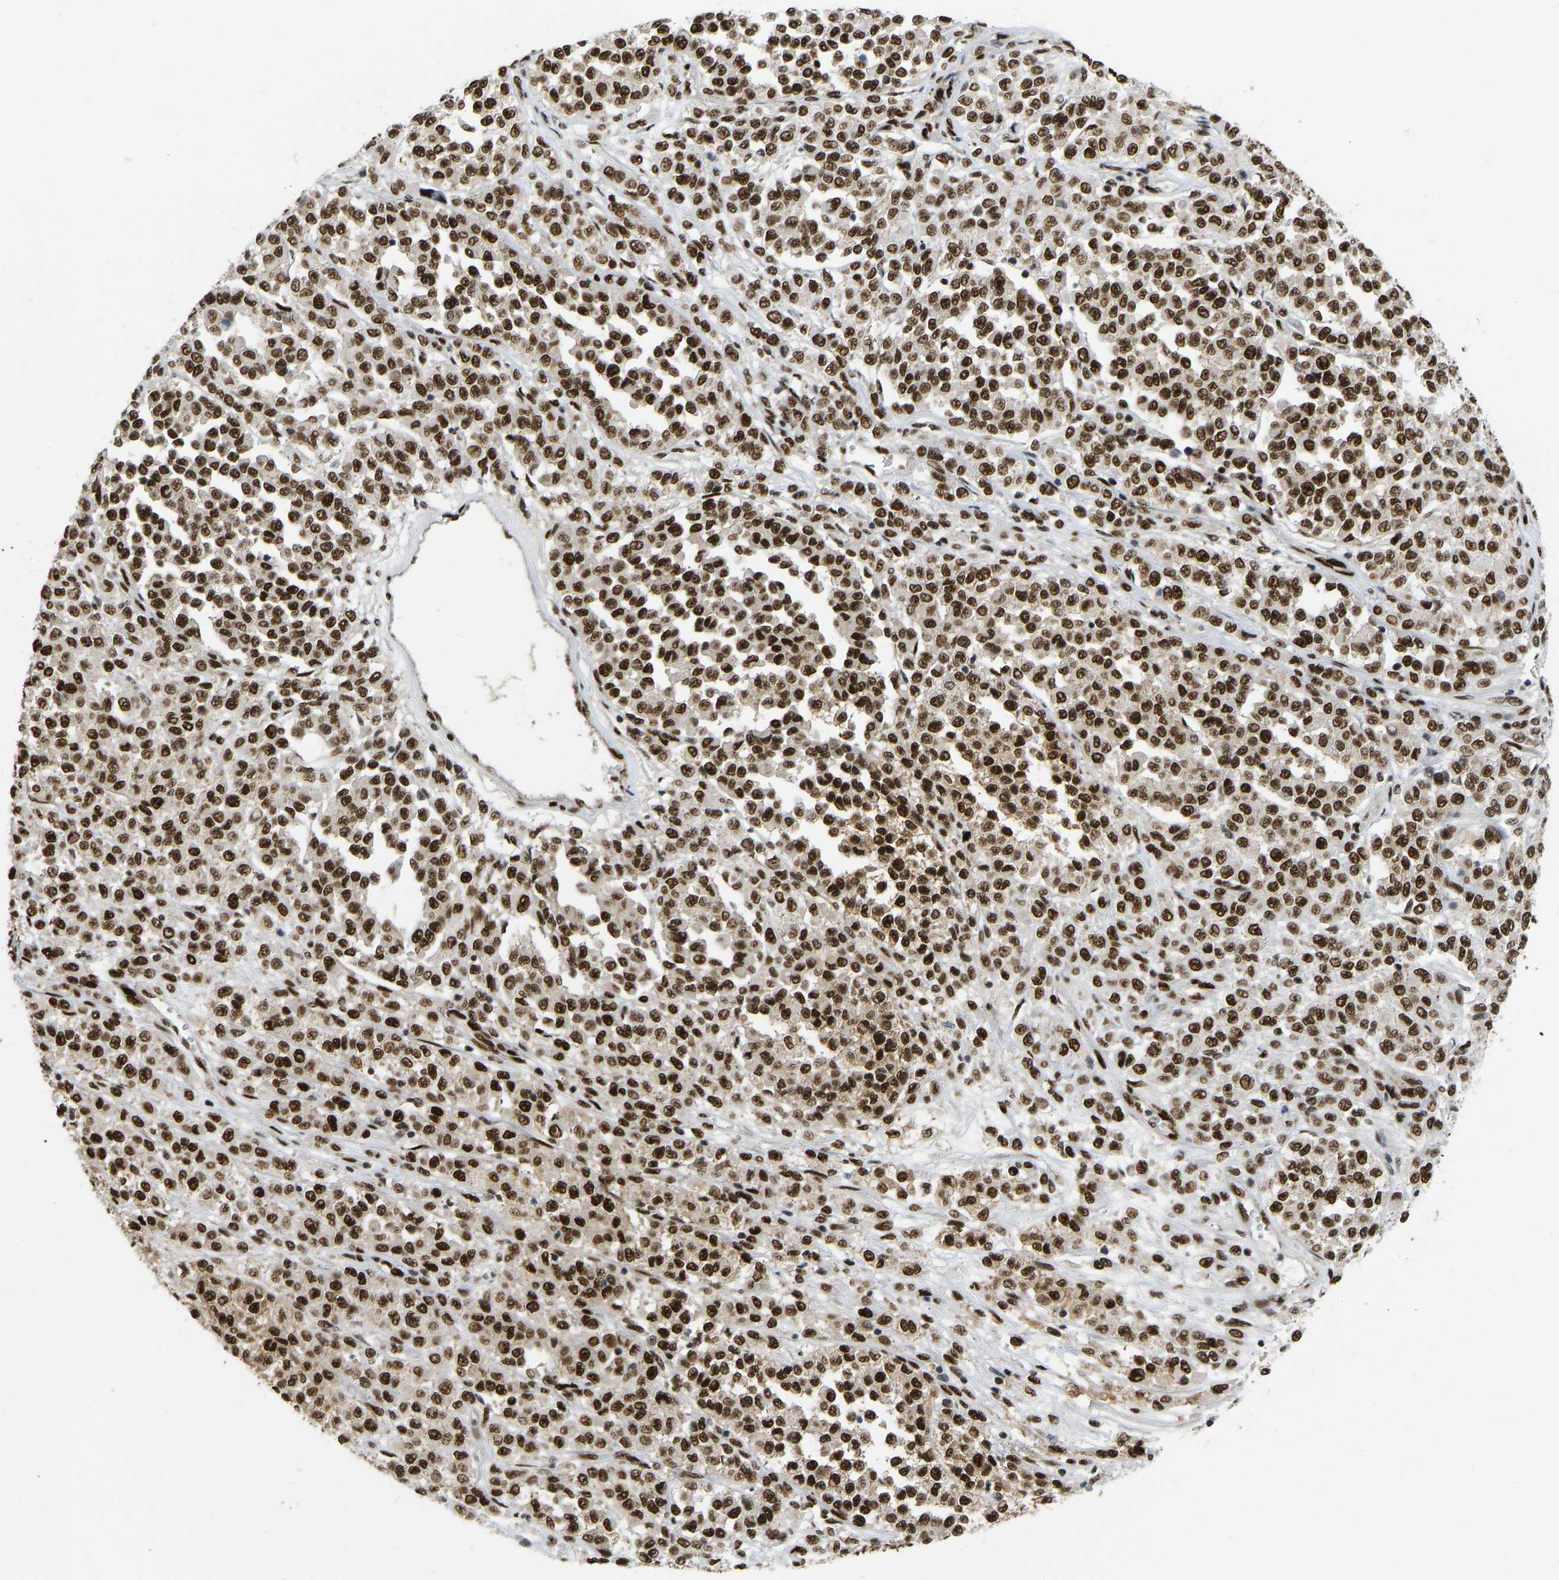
{"staining": {"intensity": "strong", "quantity": ">75%", "location": "nuclear"}, "tissue": "melanoma", "cell_type": "Tumor cells", "image_type": "cancer", "snomed": [{"axis": "morphology", "description": "Malignant melanoma, Metastatic site"}, {"axis": "topography", "description": "Pancreas"}], "caption": "Tumor cells show high levels of strong nuclear positivity in about >75% of cells in human melanoma.", "gene": "FOXK1", "patient": {"sex": "female", "age": 30}}